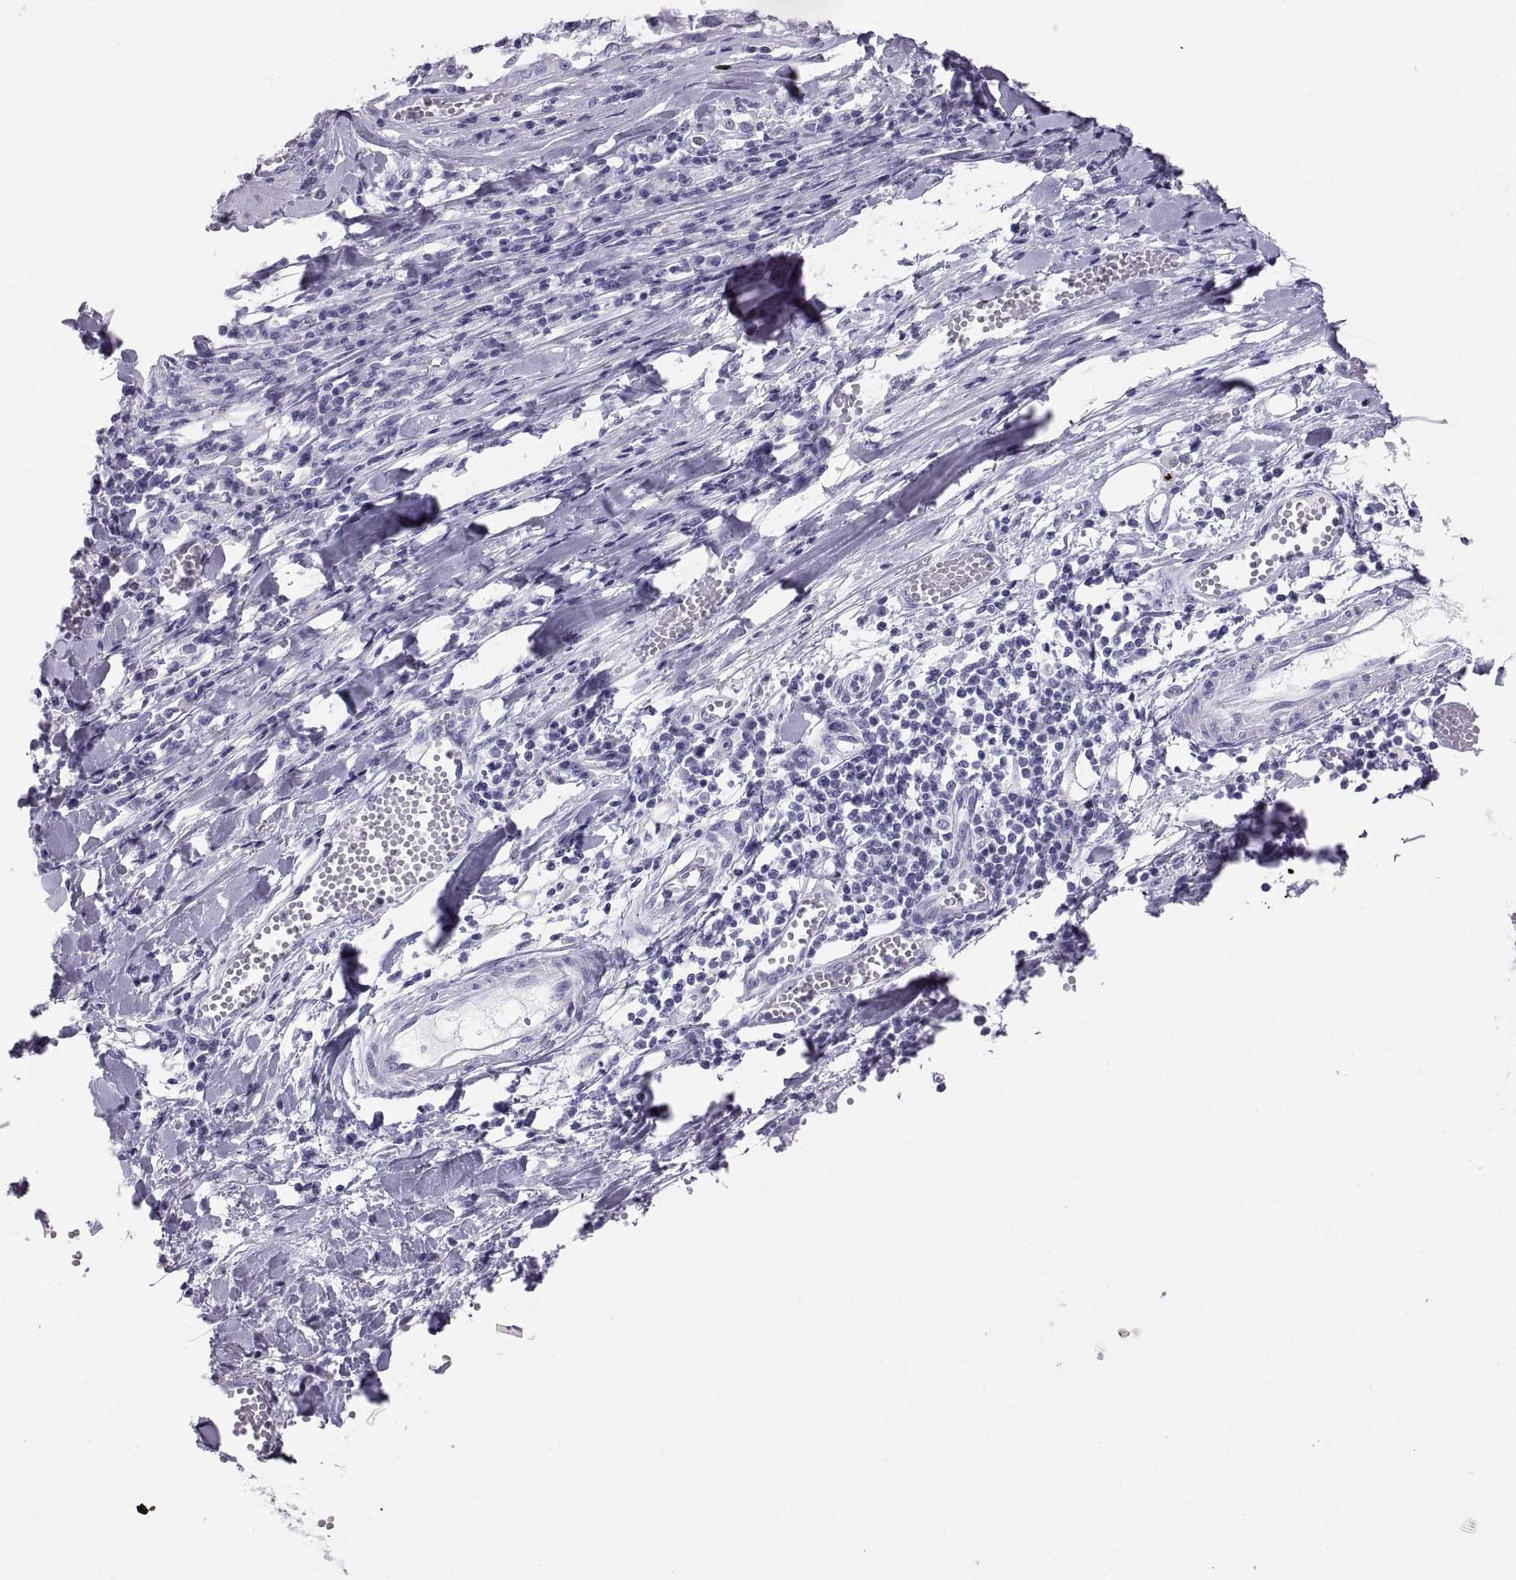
{"staining": {"intensity": "negative", "quantity": "none", "location": "none"}, "tissue": "melanoma", "cell_type": "Tumor cells", "image_type": "cancer", "snomed": [{"axis": "morphology", "description": "Malignant melanoma, Metastatic site"}, {"axis": "topography", "description": "Lymph node"}], "caption": "An immunohistochemistry image of malignant melanoma (metastatic site) is shown. There is no staining in tumor cells of malignant melanoma (metastatic site).", "gene": "PAX2", "patient": {"sex": "male", "age": 50}}